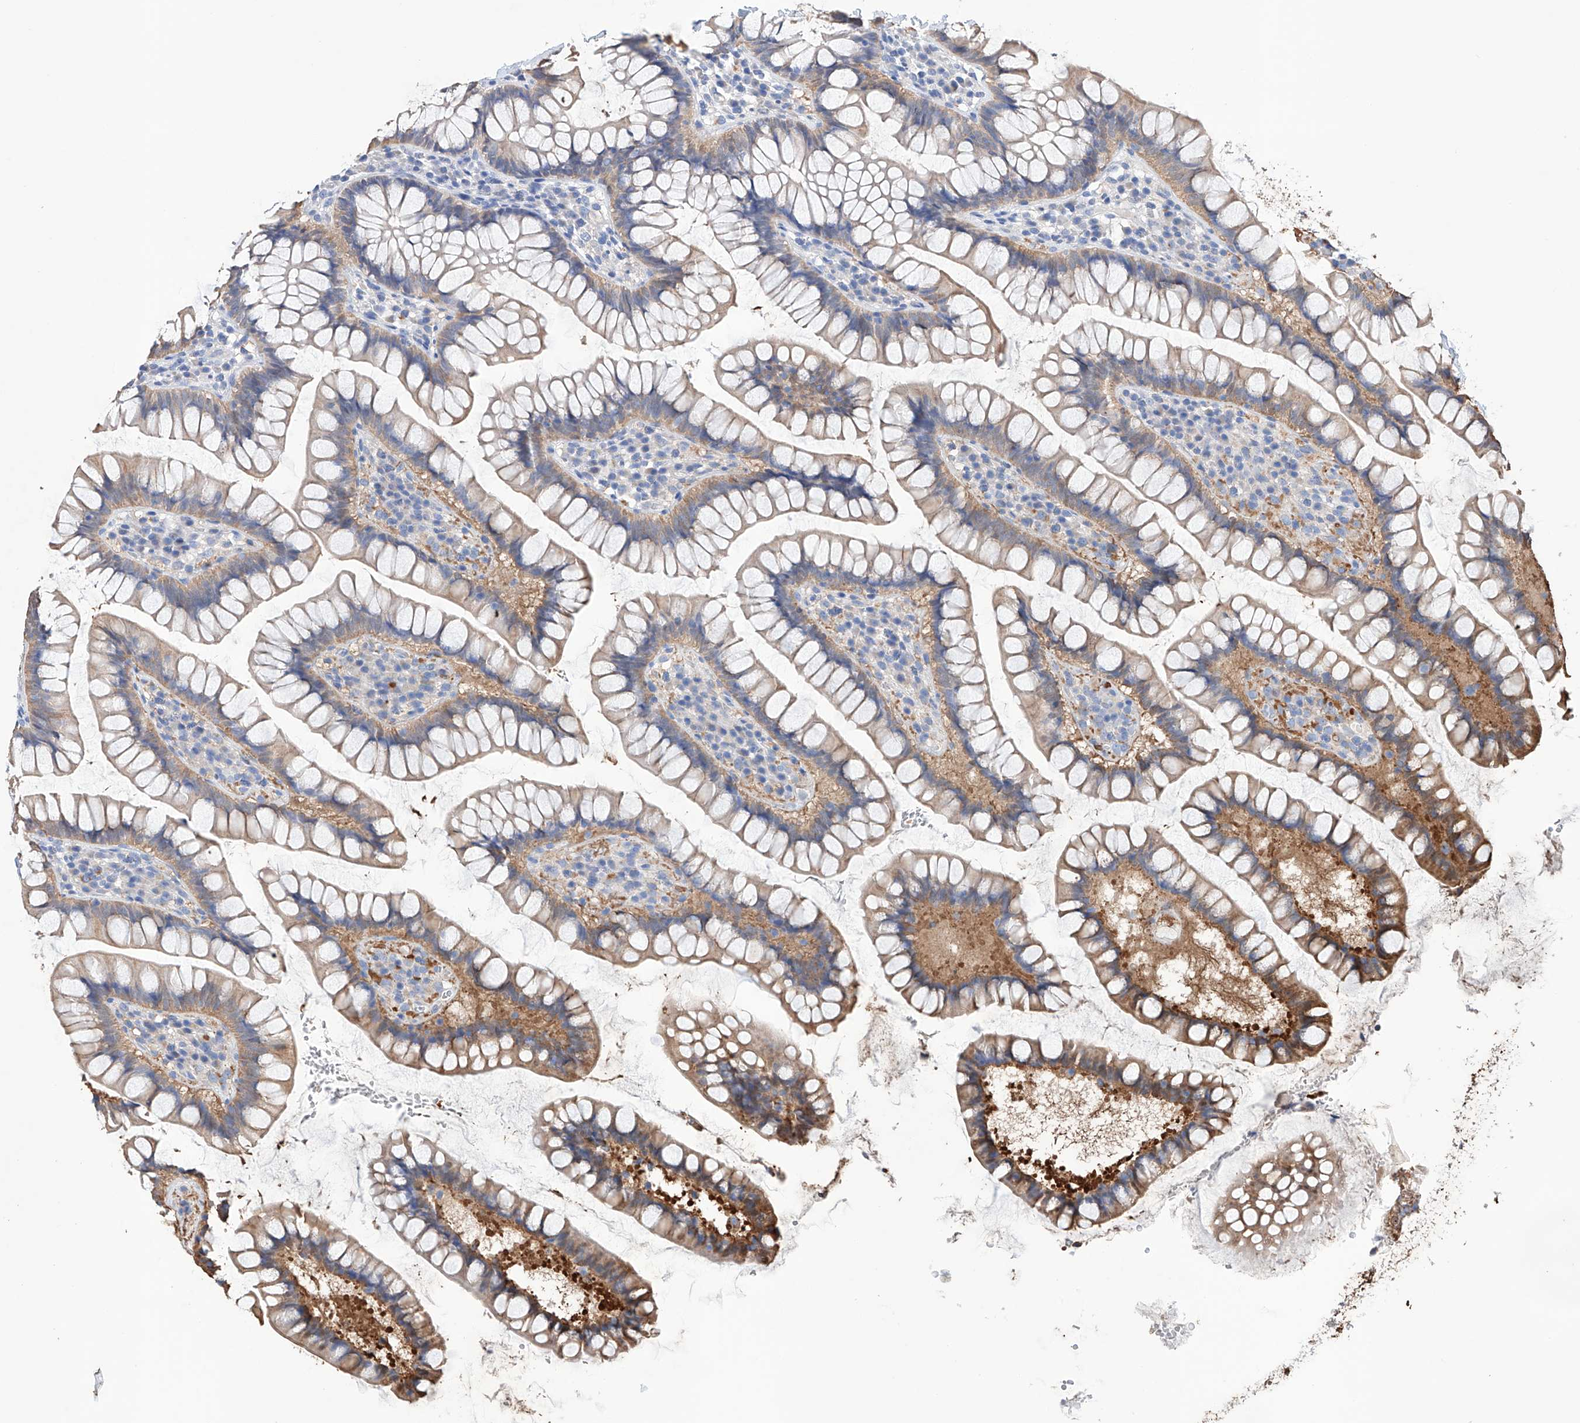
{"staining": {"intensity": "weak", "quantity": "25%-75%", "location": "cytoplasmic/membranous"}, "tissue": "colon", "cell_type": "Endothelial cells", "image_type": "normal", "snomed": [{"axis": "morphology", "description": "Normal tissue, NOS"}, {"axis": "topography", "description": "Colon"}], "caption": "A low amount of weak cytoplasmic/membranous staining is seen in about 25%-75% of endothelial cells in normal colon.", "gene": "AFG1L", "patient": {"sex": "female", "age": 79}}